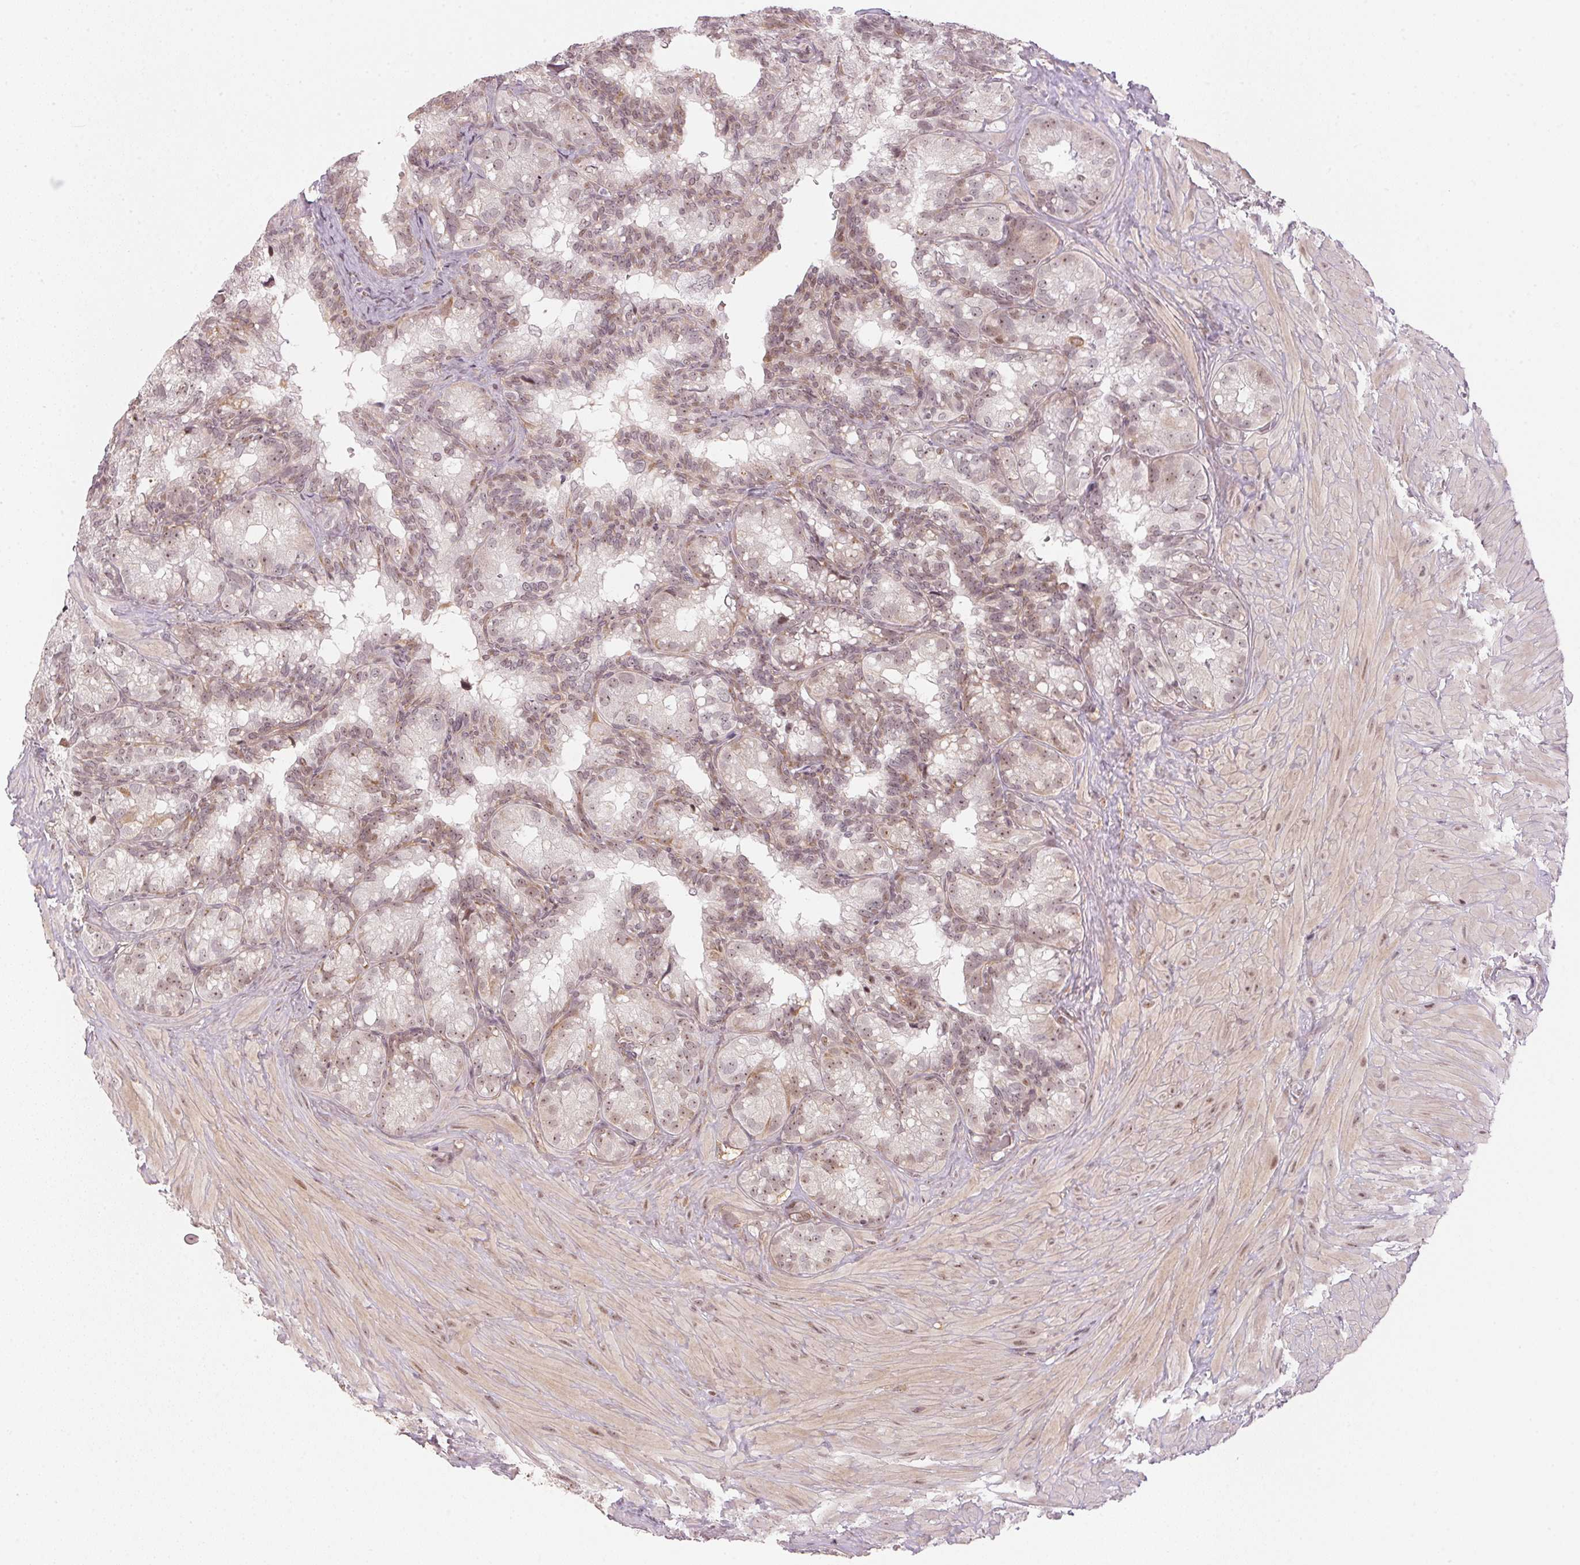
{"staining": {"intensity": "weak", "quantity": "25%-75%", "location": "nuclear"}, "tissue": "seminal vesicle", "cell_type": "Glandular cells", "image_type": "normal", "snomed": [{"axis": "morphology", "description": "Normal tissue, NOS"}, {"axis": "topography", "description": "Seminal veicle"}], "caption": "Seminal vesicle stained with DAB (3,3'-diaminobenzidine) immunohistochemistry (IHC) reveals low levels of weak nuclear positivity in about 25%-75% of glandular cells.", "gene": "KAT6A", "patient": {"sex": "male", "age": 60}}